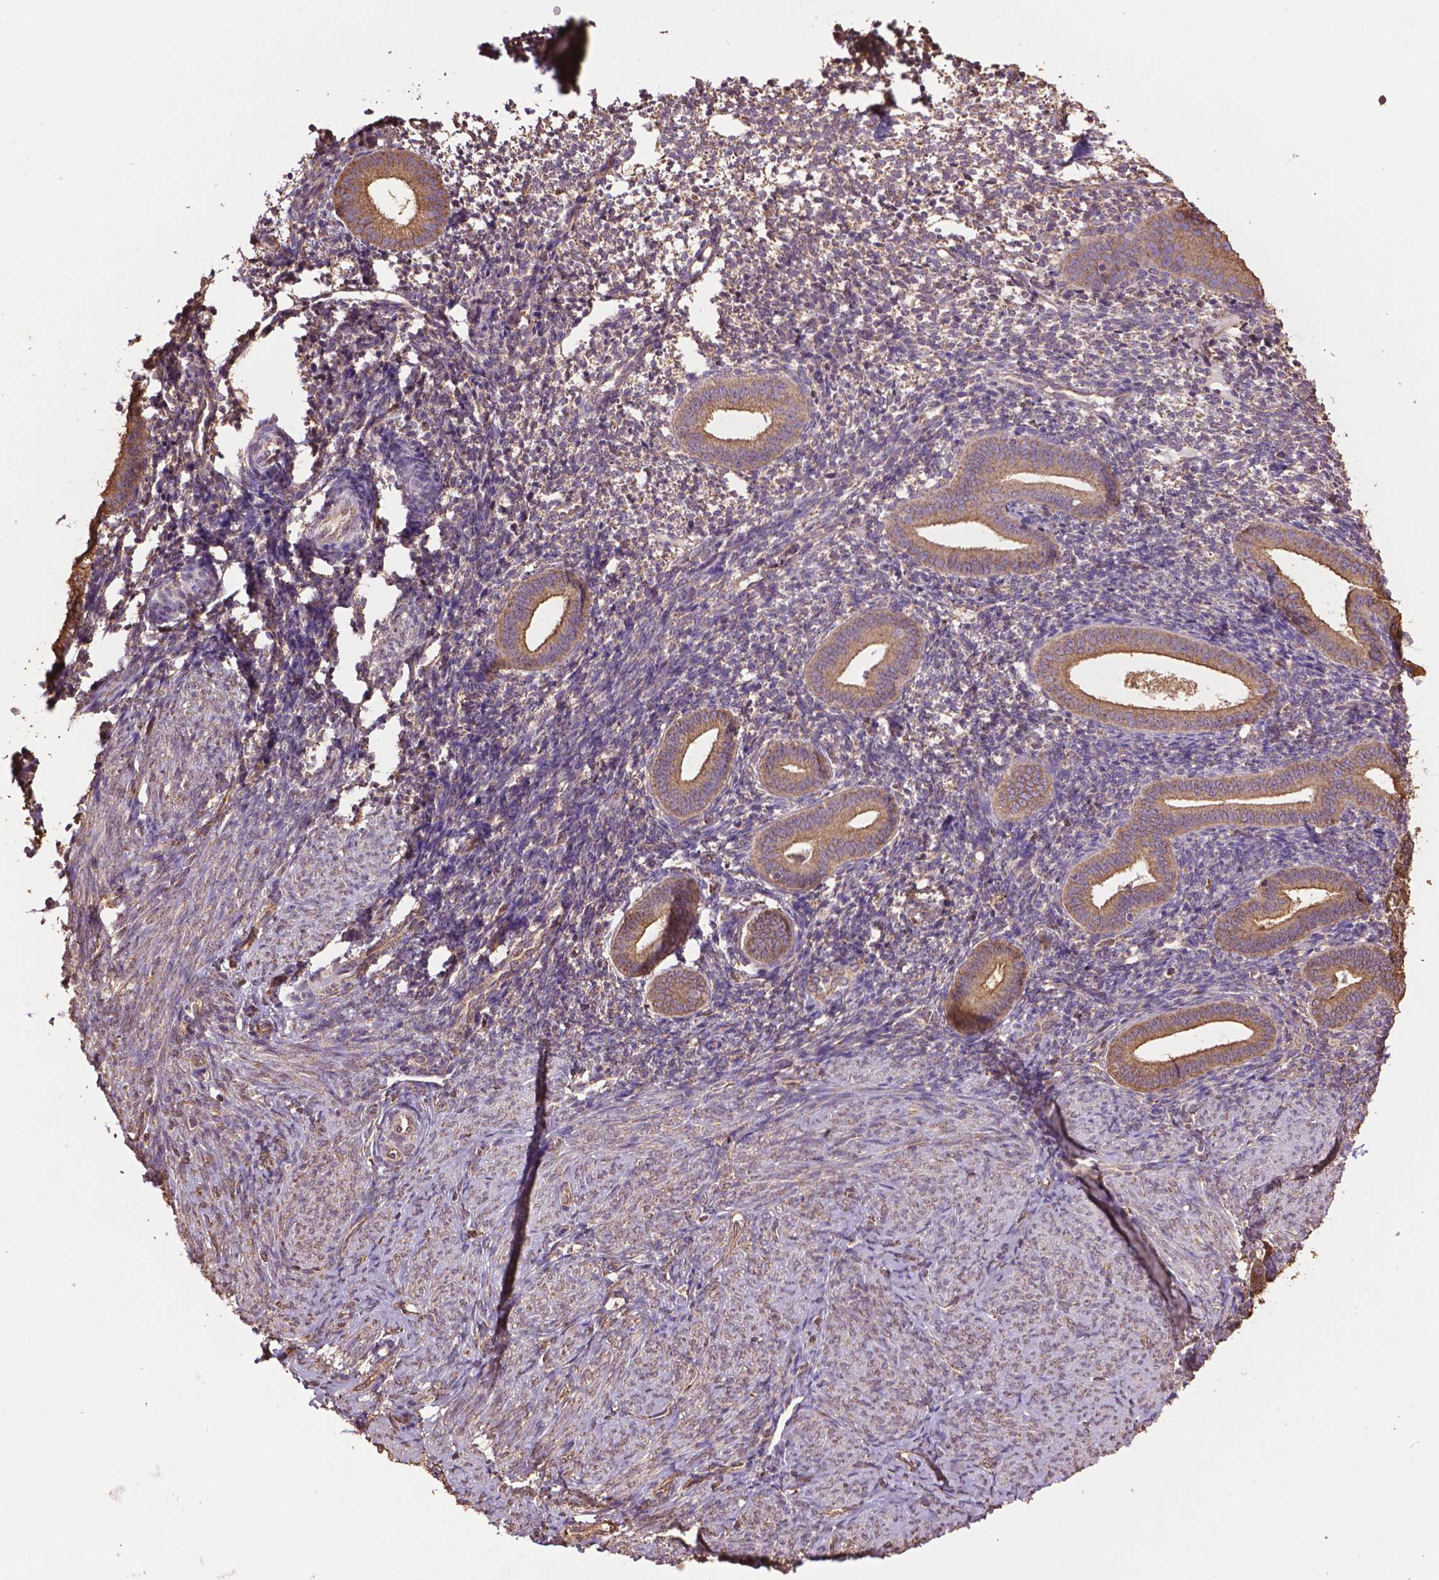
{"staining": {"intensity": "negative", "quantity": "none", "location": "none"}, "tissue": "endometrium", "cell_type": "Cells in endometrial stroma", "image_type": "normal", "snomed": [{"axis": "morphology", "description": "Normal tissue, NOS"}, {"axis": "topography", "description": "Endometrium"}], "caption": "Immunohistochemical staining of unremarkable human endometrium exhibits no significant staining in cells in endometrial stroma. (DAB immunohistochemistry visualized using brightfield microscopy, high magnification).", "gene": "PPP2R5E", "patient": {"sex": "female", "age": 40}}